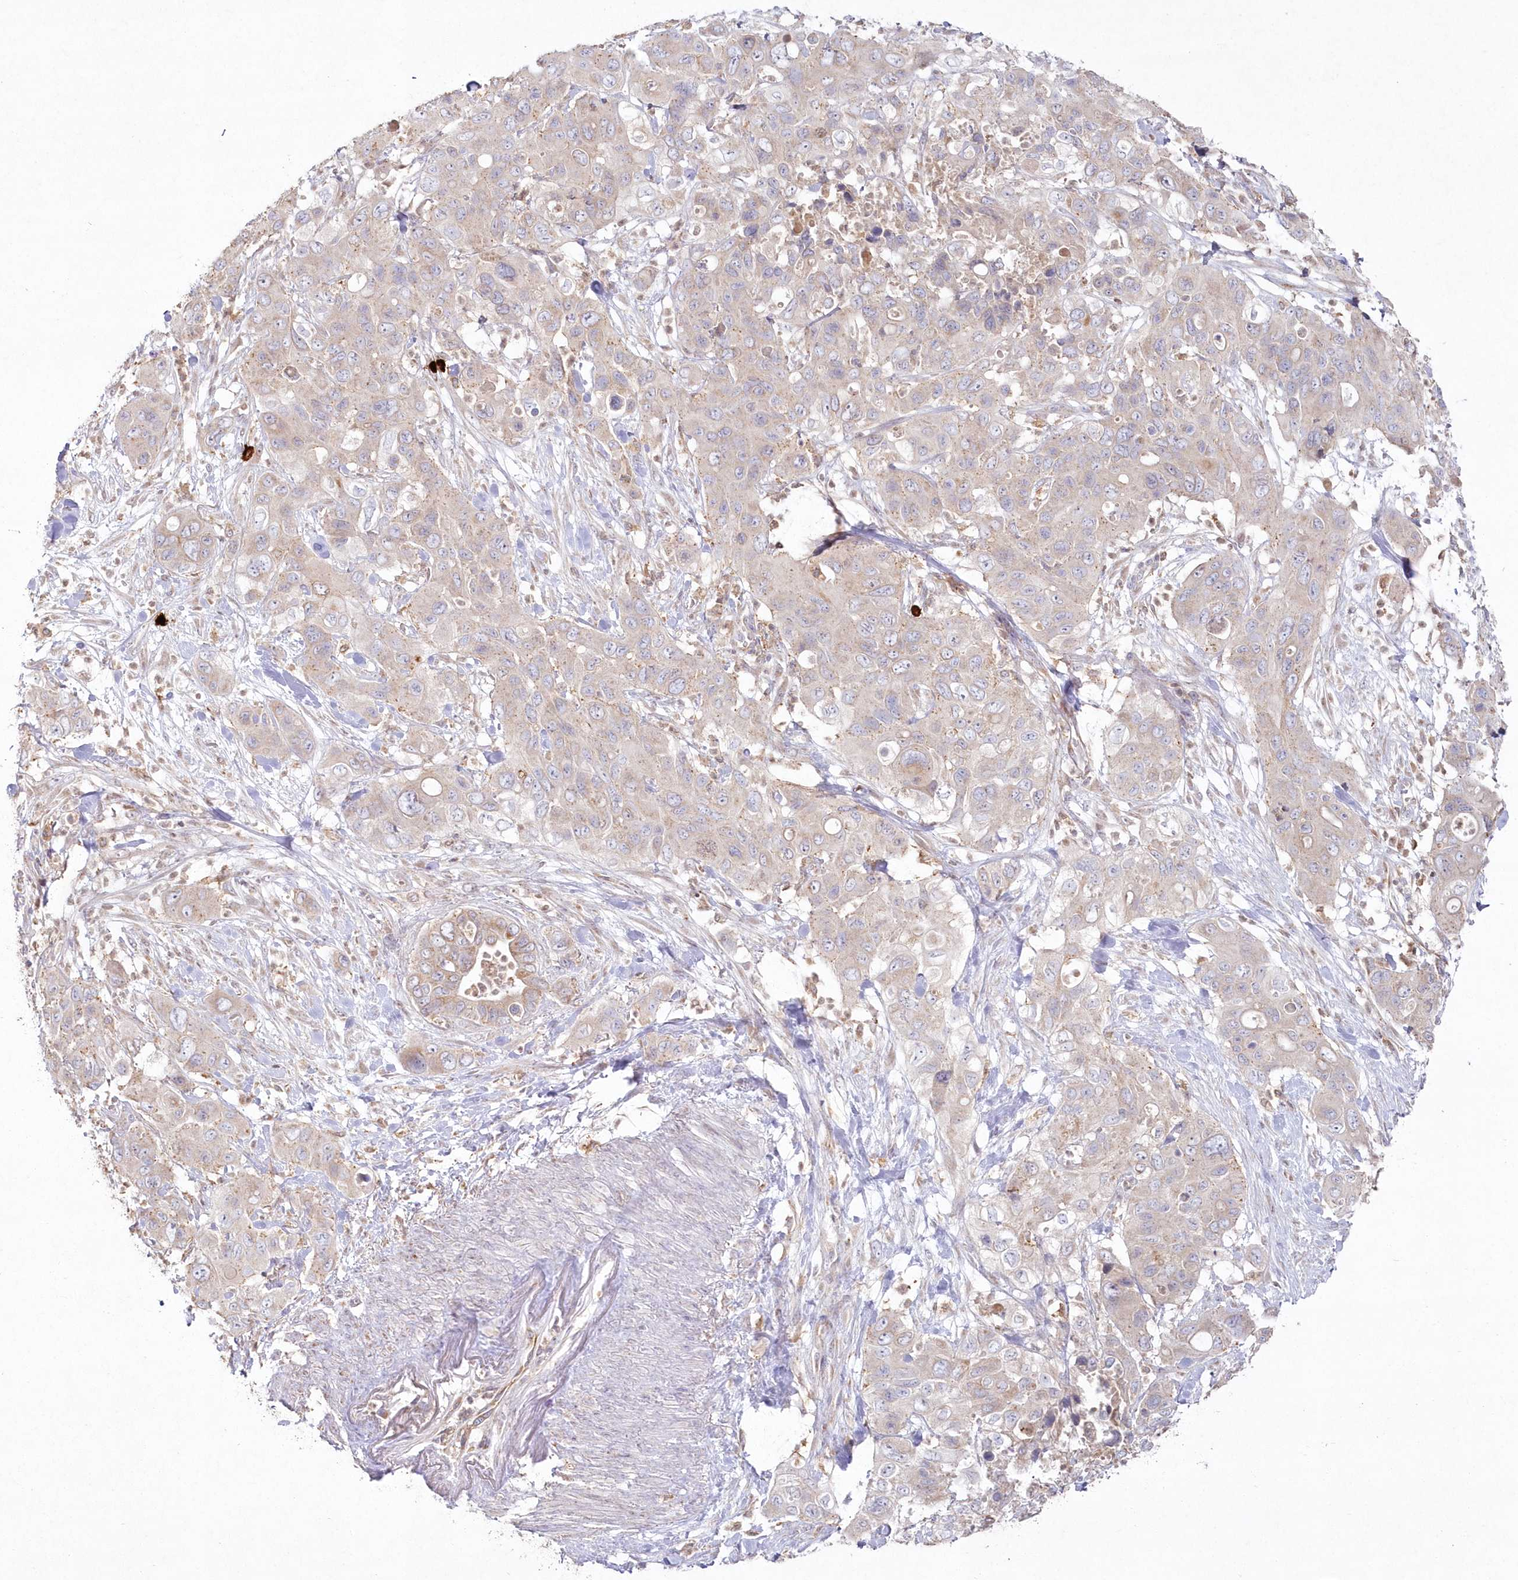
{"staining": {"intensity": "weak", "quantity": "<25%", "location": "cytoplasmic/membranous"}, "tissue": "pancreatic cancer", "cell_type": "Tumor cells", "image_type": "cancer", "snomed": [{"axis": "morphology", "description": "Adenocarcinoma, NOS"}, {"axis": "topography", "description": "Pancreas"}], "caption": "Histopathology image shows no protein staining in tumor cells of pancreatic cancer (adenocarcinoma) tissue. Nuclei are stained in blue.", "gene": "ARSB", "patient": {"sex": "female", "age": 71}}